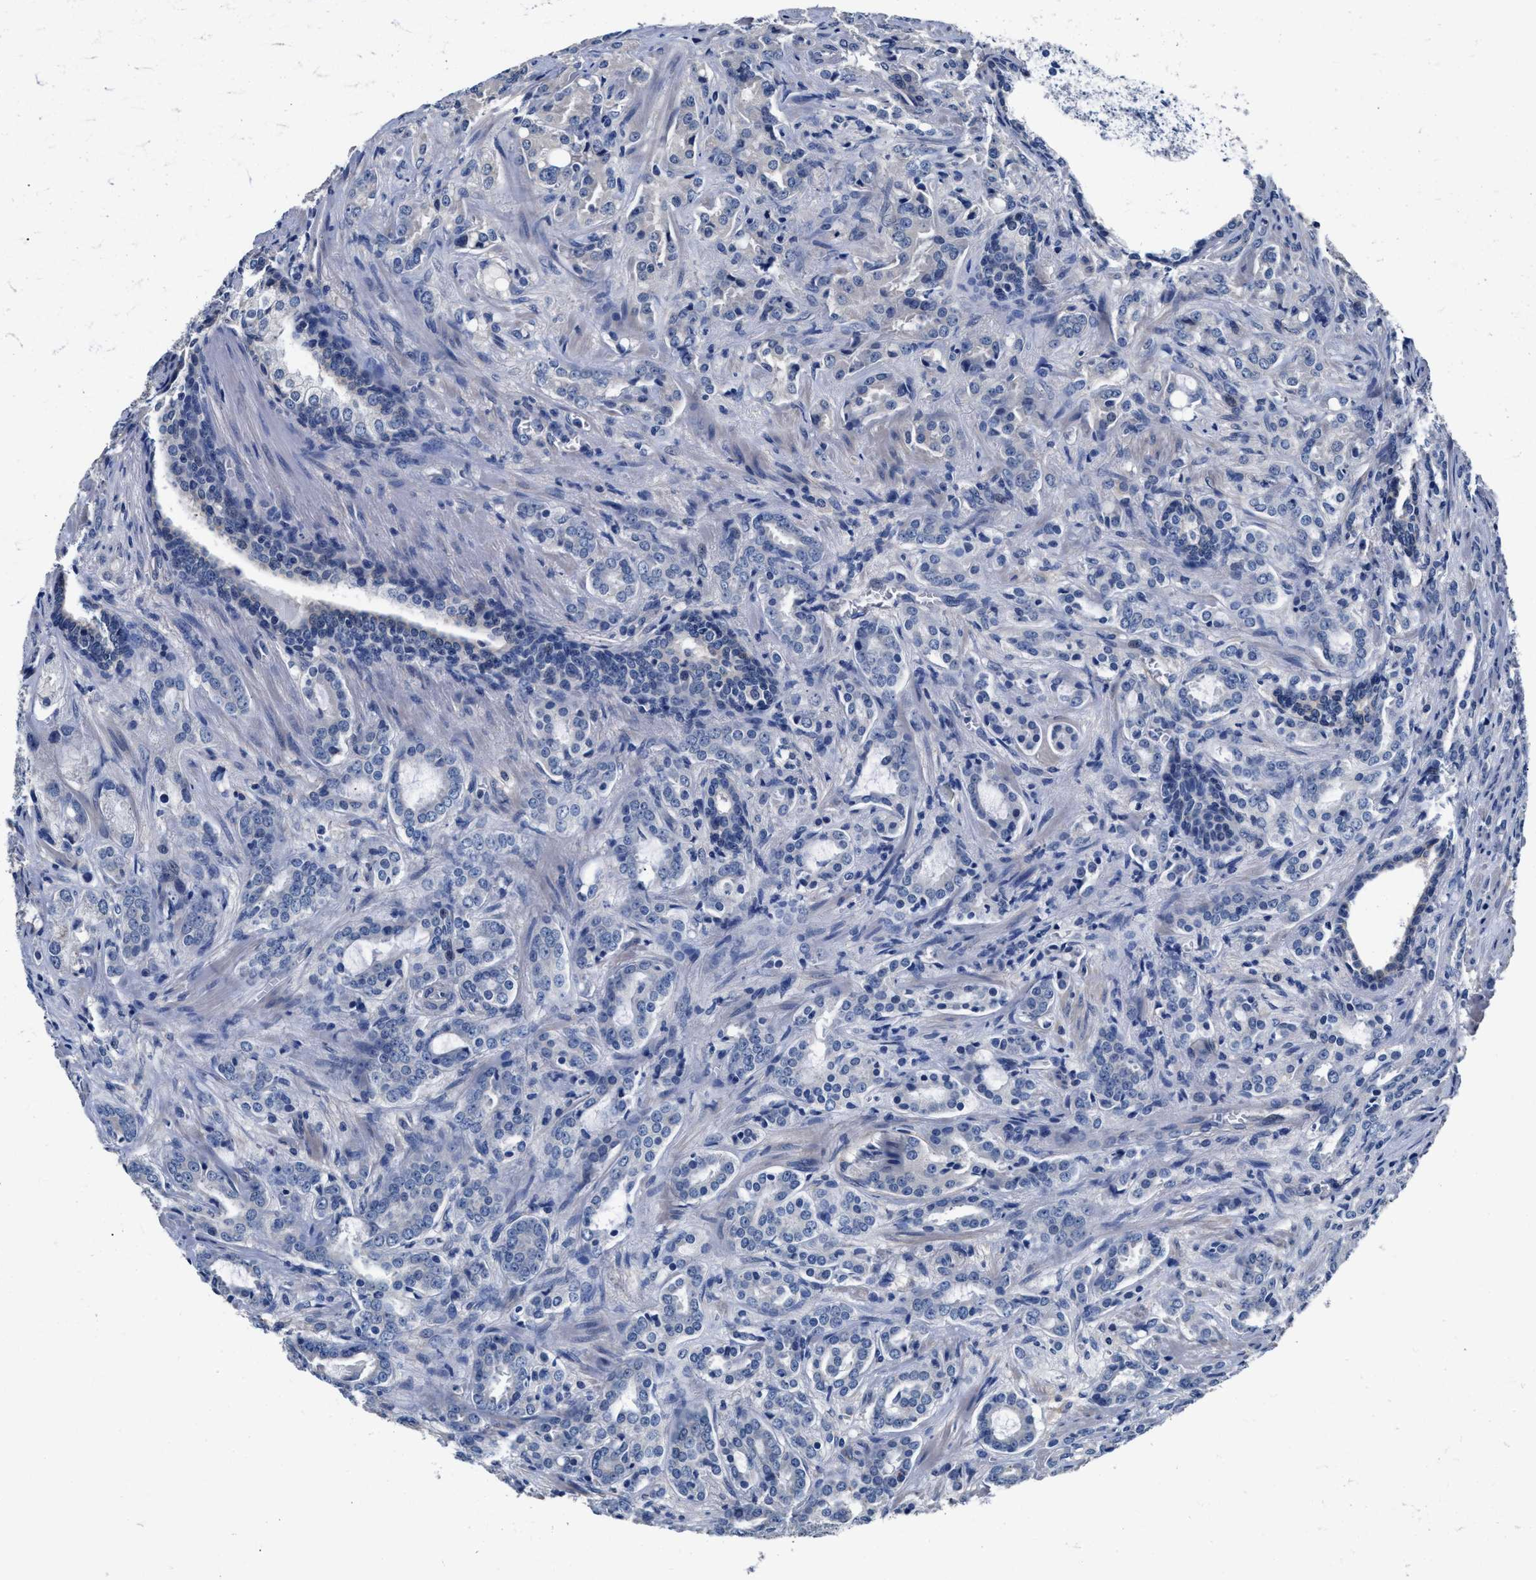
{"staining": {"intensity": "negative", "quantity": "none", "location": "none"}, "tissue": "prostate cancer", "cell_type": "Tumor cells", "image_type": "cancer", "snomed": [{"axis": "morphology", "description": "Adenocarcinoma, High grade"}, {"axis": "topography", "description": "Prostate"}], "caption": "Protein analysis of high-grade adenocarcinoma (prostate) displays no significant positivity in tumor cells.", "gene": "GSTM1", "patient": {"sex": "male", "age": 64}}